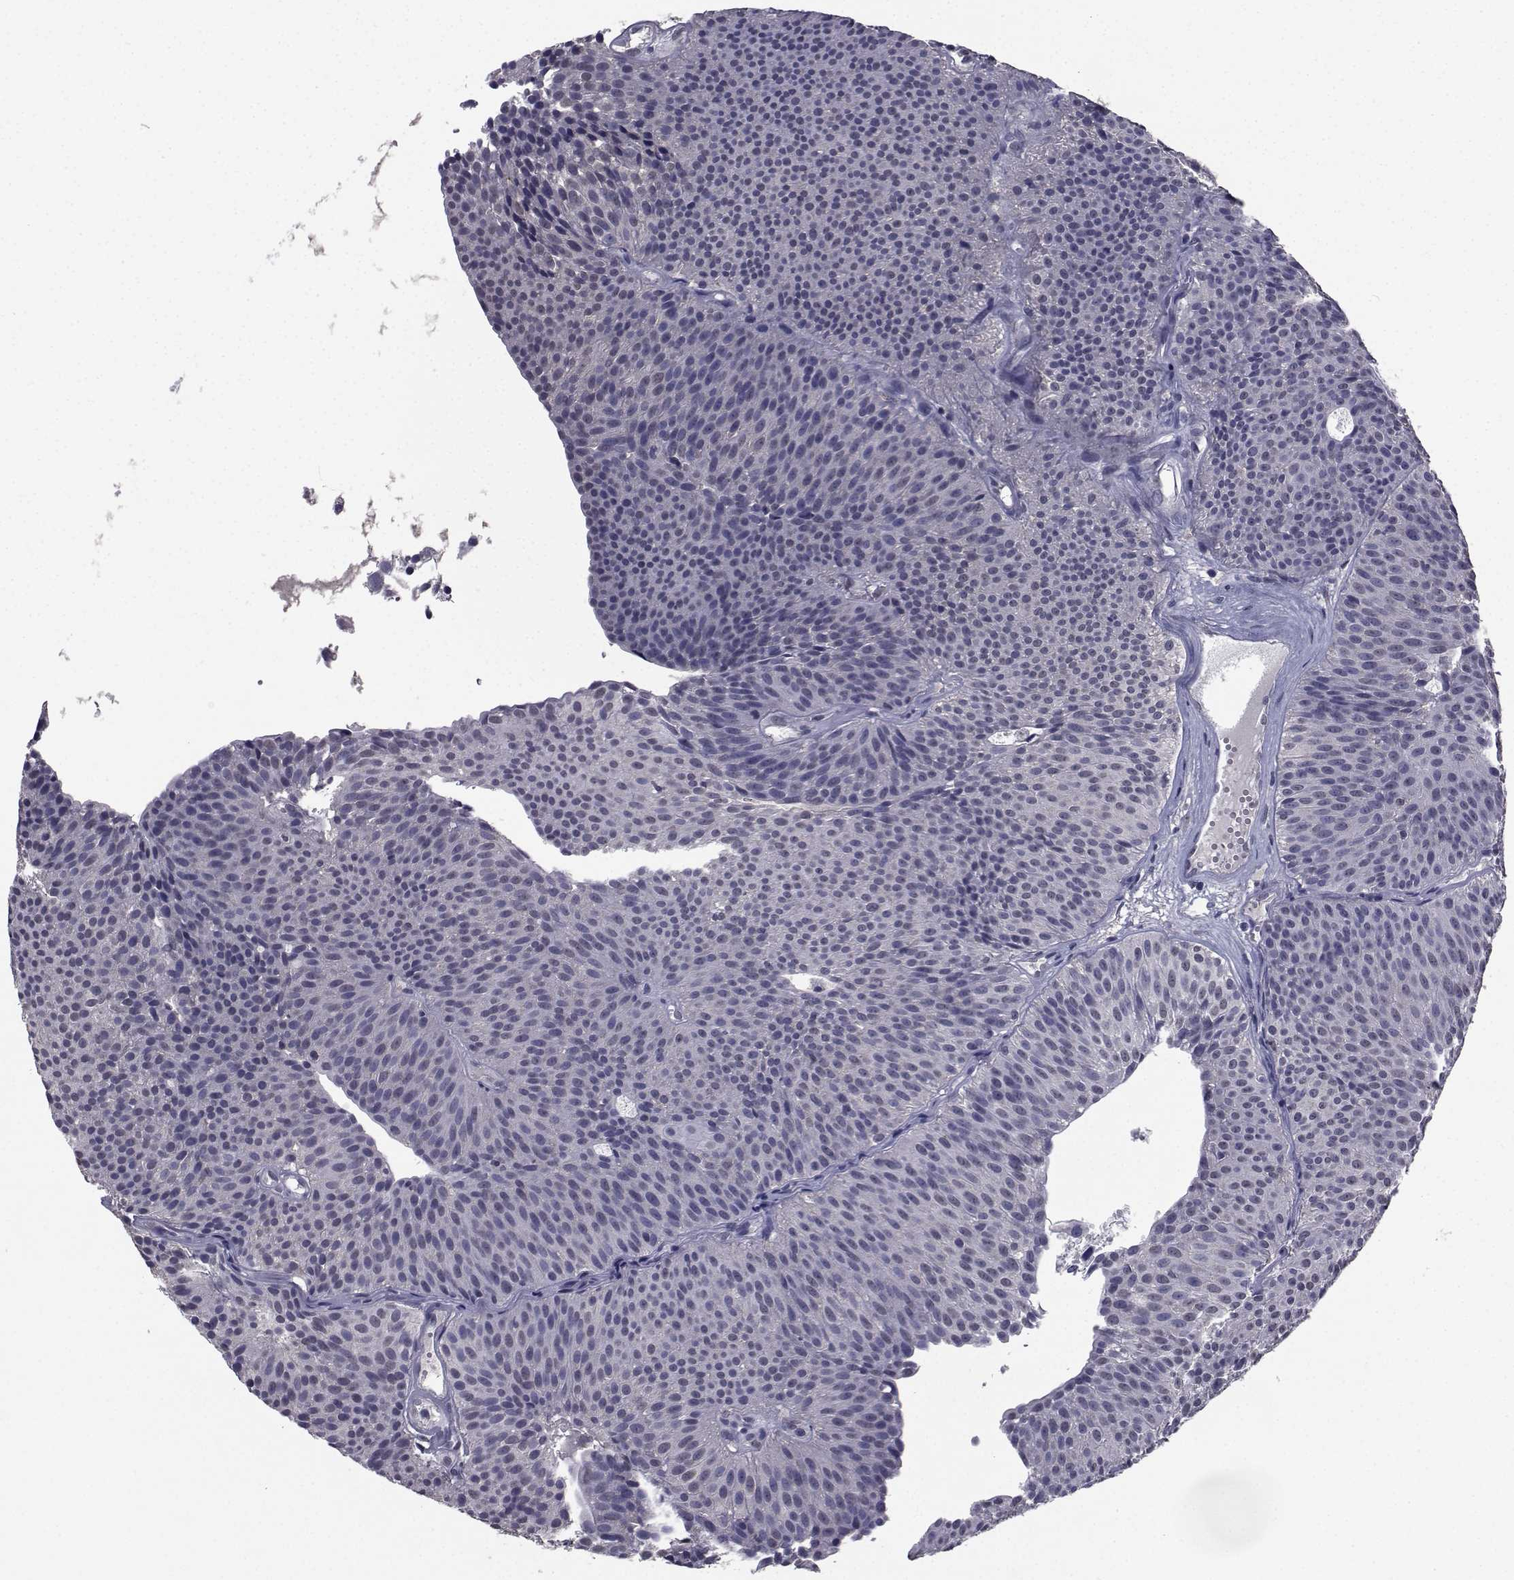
{"staining": {"intensity": "negative", "quantity": "none", "location": "none"}, "tissue": "urothelial cancer", "cell_type": "Tumor cells", "image_type": "cancer", "snomed": [{"axis": "morphology", "description": "Urothelial carcinoma, Low grade"}, {"axis": "topography", "description": "Urinary bladder"}], "caption": "This is an immunohistochemistry (IHC) photomicrograph of low-grade urothelial carcinoma. There is no positivity in tumor cells.", "gene": "CYP2S1", "patient": {"sex": "male", "age": 63}}